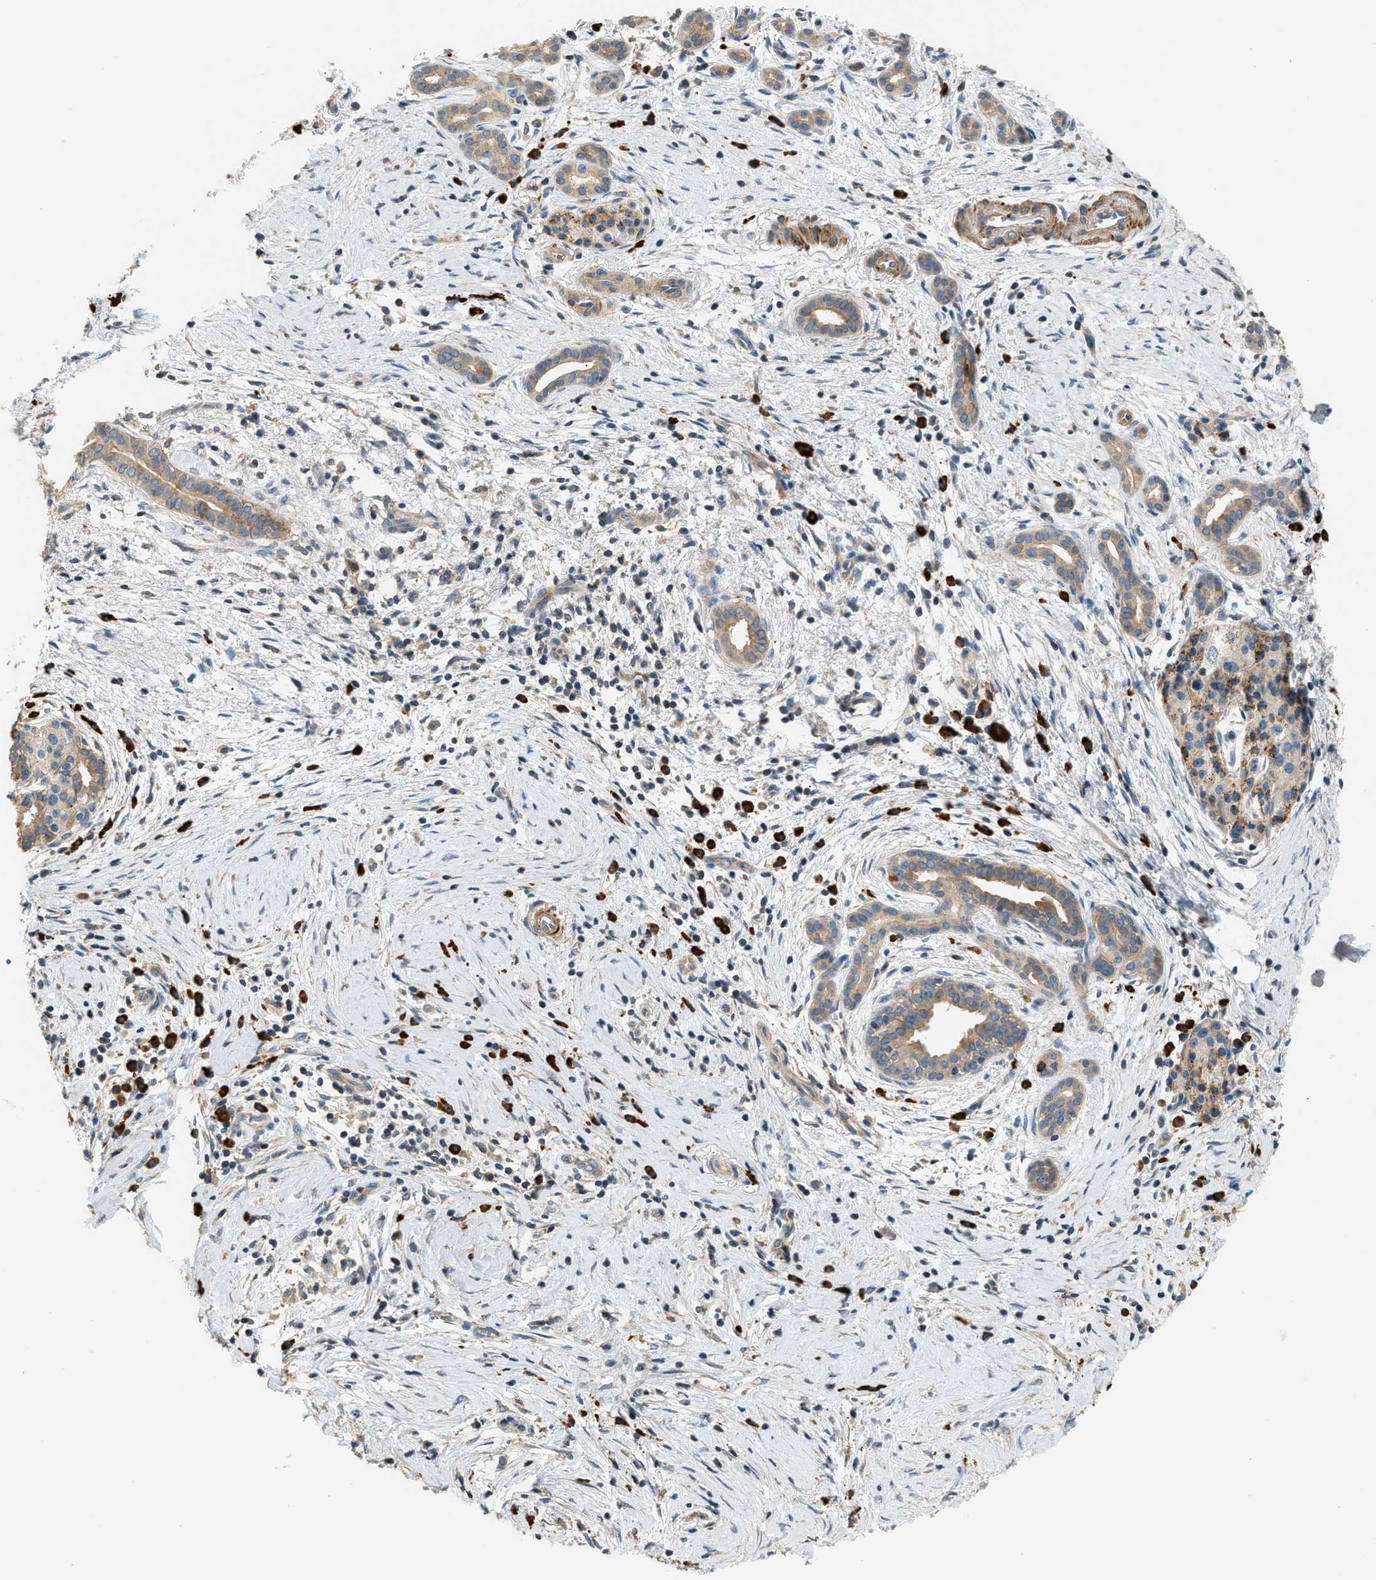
{"staining": {"intensity": "moderate", "quantity": ">75%", "location": "cytoplasmic/membranous"}, "tissue": "pancreatic cancer", "cell_type": "Tumor cells", "image_type": "cancer", "snomed": [{"axis": "morphology", "description": "Adenocarcinoma, NOS"}, {"axis": "topography", "description": "Pancreas"}], "caption": "The photomicrograph displays staining of pancreatic cancer (adenocarcinoma), revealing moderate cytoplasmic/membranous protein expression (brown color) within tumor cells.", "gene": "BTN3A2", "patient": {"sex": "female", "age": 70}}